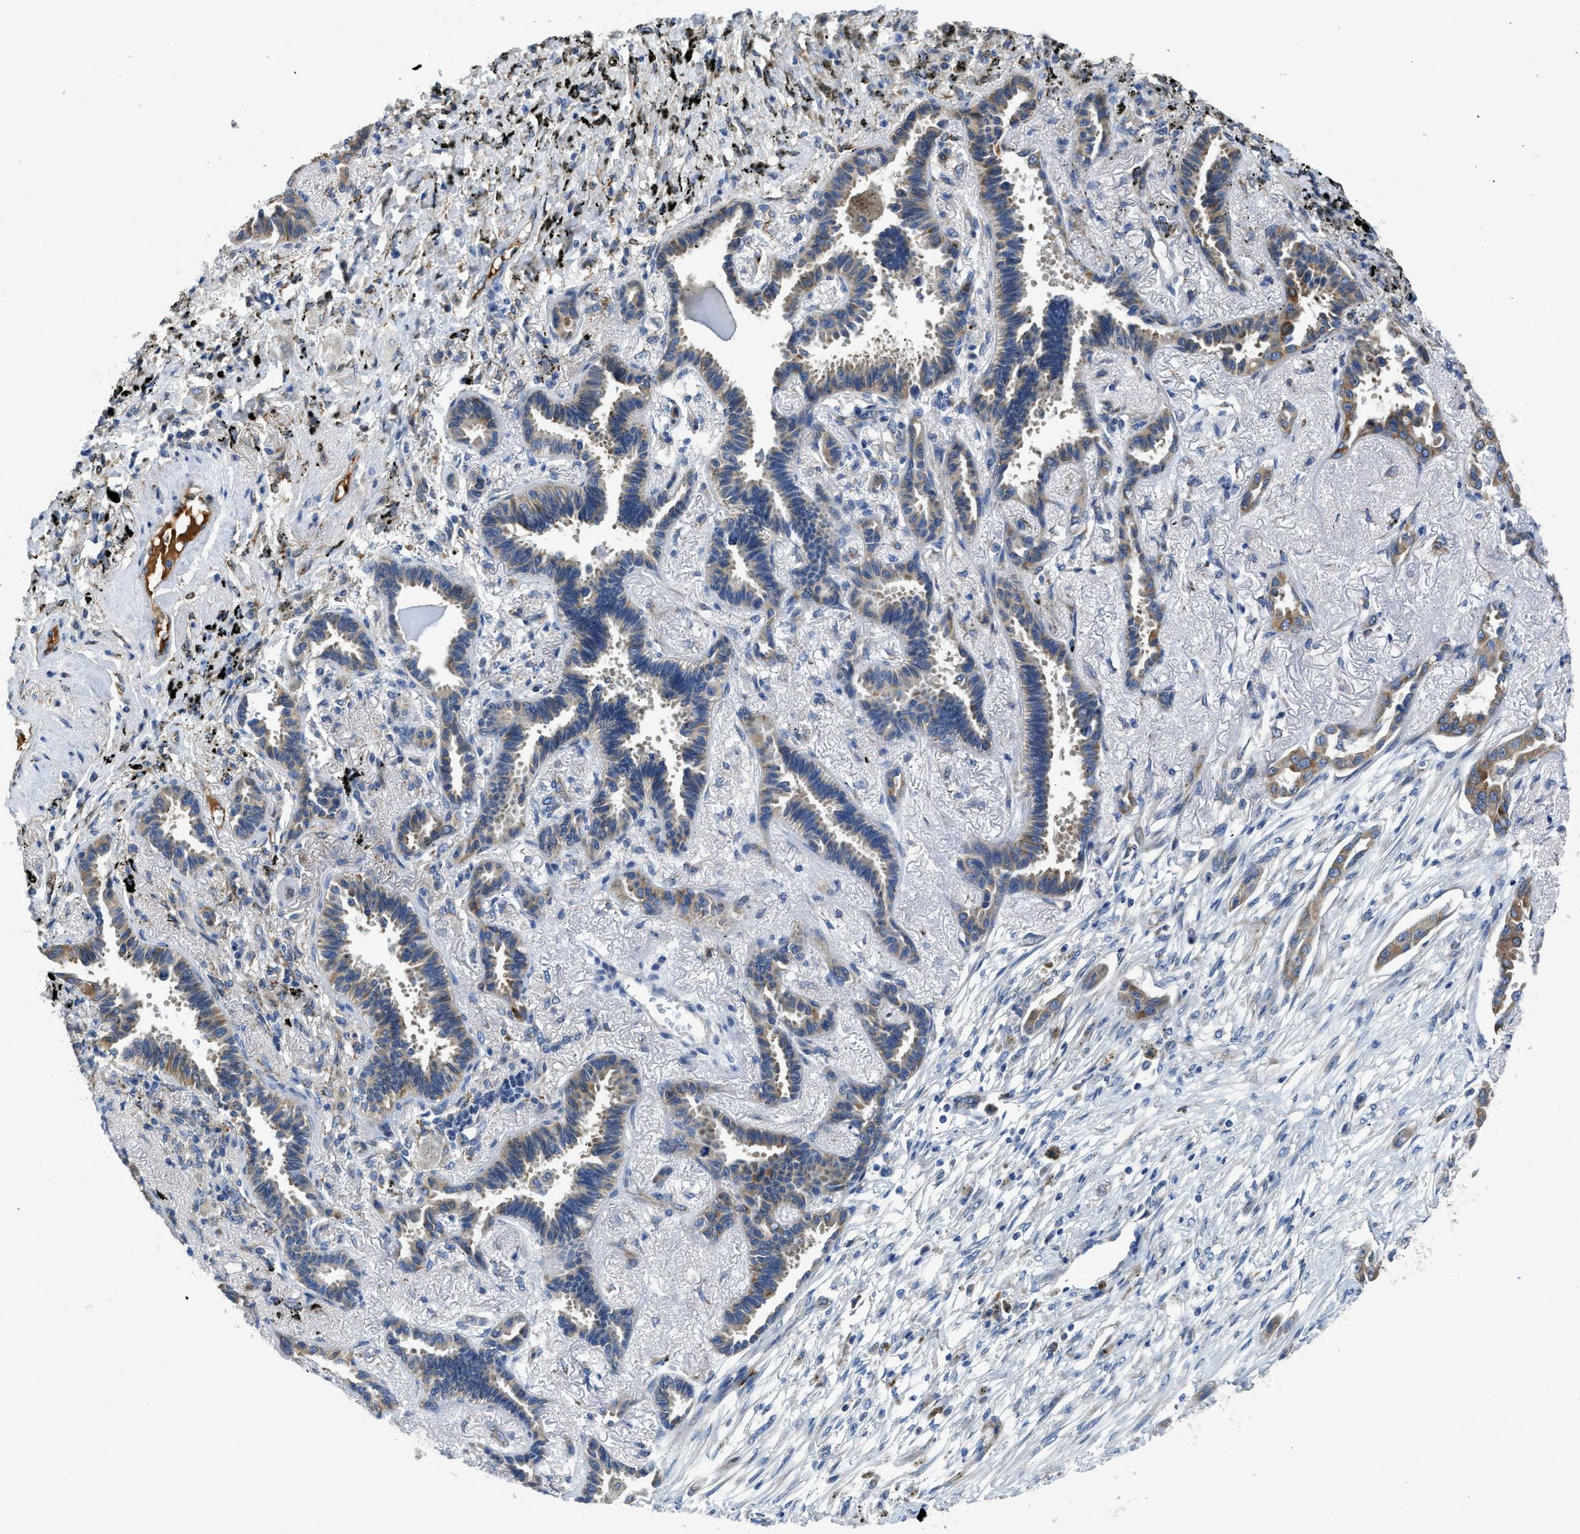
{"staining": {"intensity": "moderate", "quantity": "25%-75%", "location": "cytoplasmic/membranous"}, "tissue": "lung cancer", "cell_type": "Tumor cells", "image_type": "cancer", "snomed": [{"axis": "morphology", "description": "Adenocarcinoma, NOS"}, {"axis": "topography", "description": "Lung"}], "caption": "Tumor cells show moderate cytoplasmic/membranous positivity in about 25%-75% of cells in lung cancer (adenocarcinoma).", "gene": "GGCX", "patient": {"sex": "male", "age": 59}}